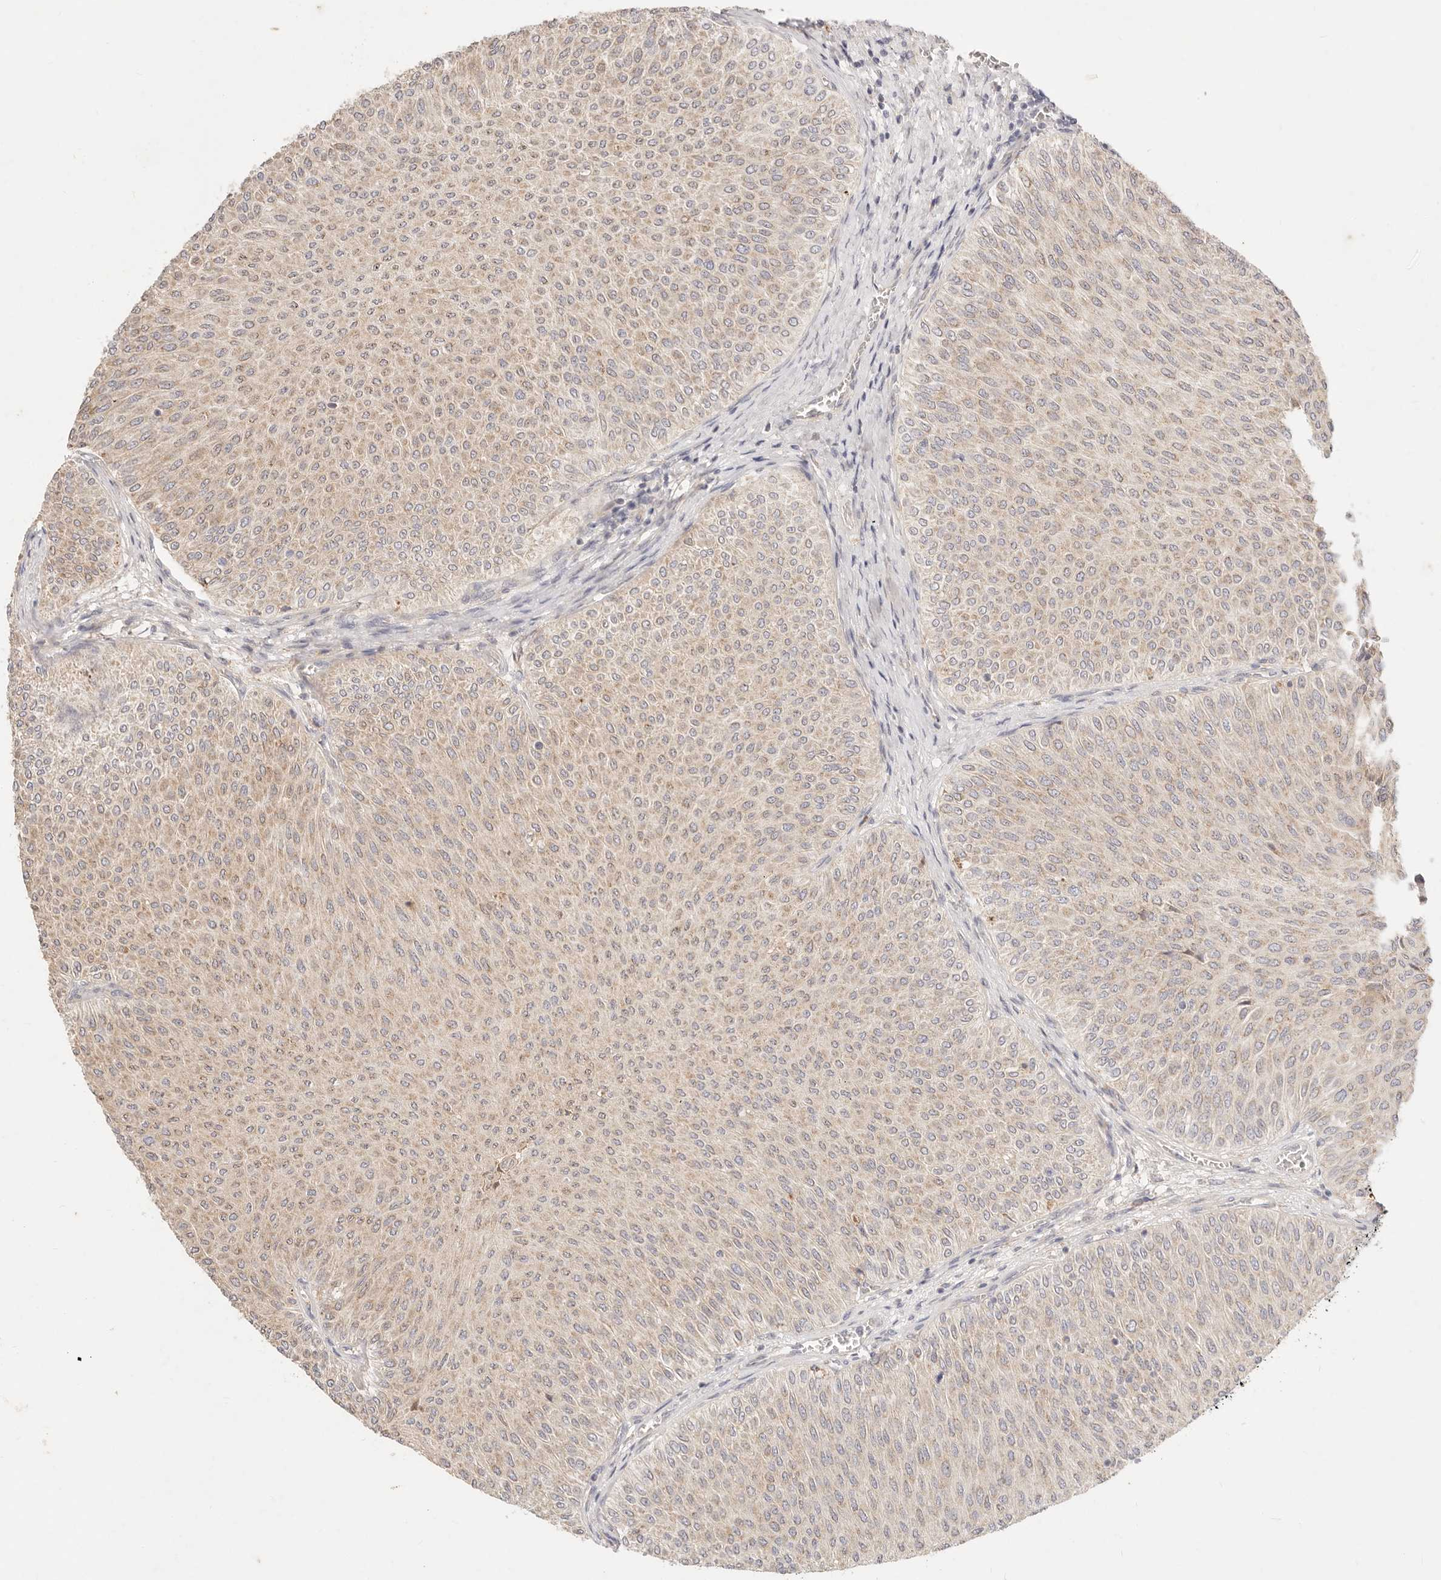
{"staining": {"intensity": "weak", "quantity": "<25%", "location": "cytoplasmic/membranous"}, "tissue": "urothelial cancer", "cell_type": "Tumor cells", "image_type": "cancer", "snomed": [{"axis": "morphology", "description": "Urothelial carcinoma, Low grade"}, {"axis": "topography", "description": "Urinary bladder"}], "caption": "Tumor cells are negative for brown protein staining in urothelial cancer. (Brightfield microscopy of DAB immunohistochemistry (IHC) at high magnification).", "gene": "ACOX1", "patient": {"sex": "male", "age": 78}}